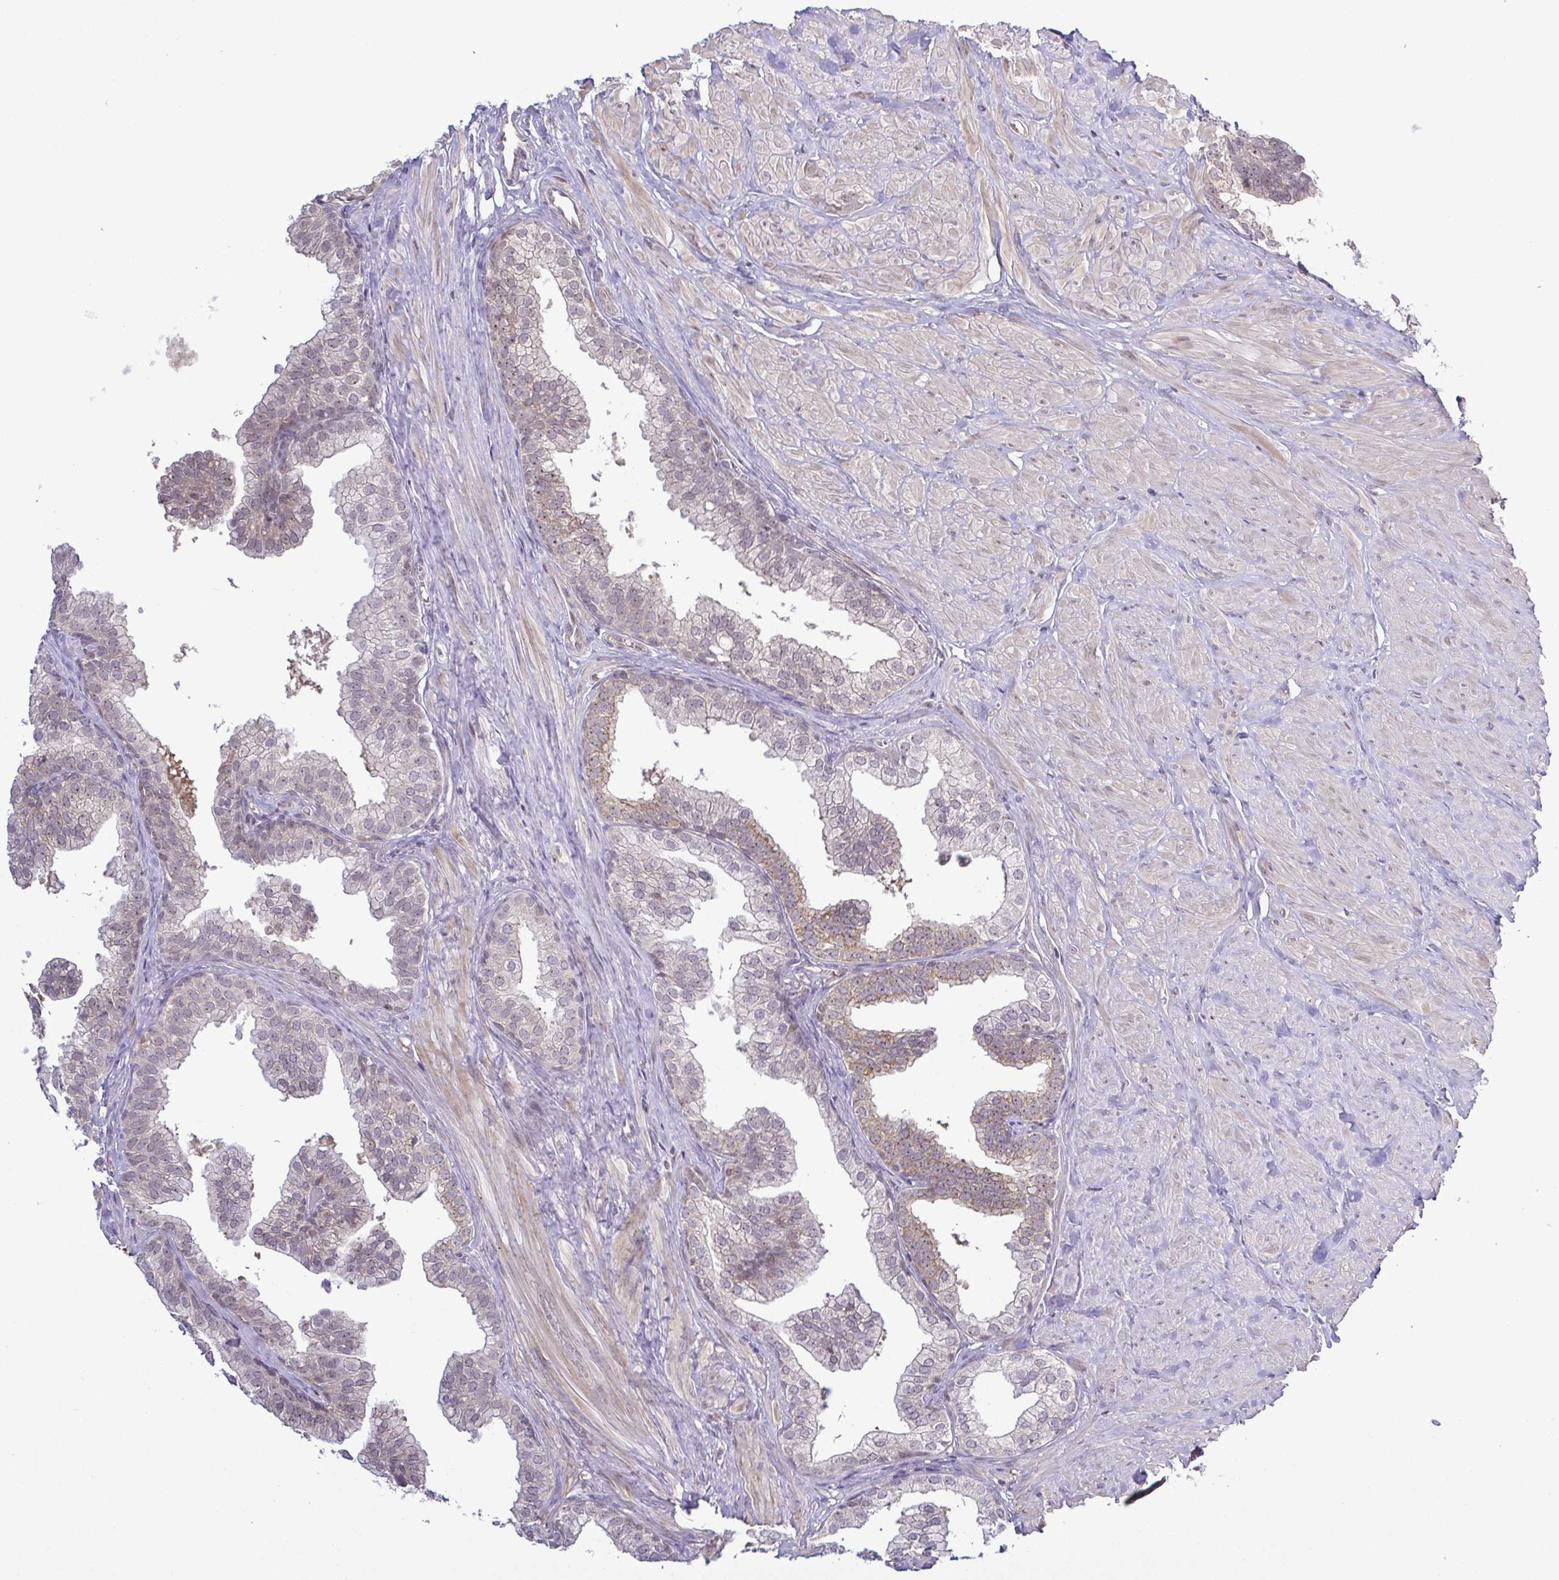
{"staining": {"intensity": "weak", "quantity": "<25%", "location": "cytoplasmic/membranous,nuclear"}, "tissue": "prostate", "cell_type": "Glandular cells", "image_type": "normal", "snomed": [{"axis": "morphology", "description": "Normal tissue, NOS"}, {"axis": "topography", "description": "Prostate"}, {"axis": "topography", "description": "Peripheral nerve tissue"}], "caption": "Immunohistochemistry photomicrograph of benign prostate stained for a protein (brown), which reveals no expression in glandular cells. The staining was performed using DAB to visualize the protein expression in brown, while the nuclei were stained in blue with hematoxylin (Magnification: 20x).", "gene": "RSL24D1", "patient": {"sex": "male", "age": 55}}